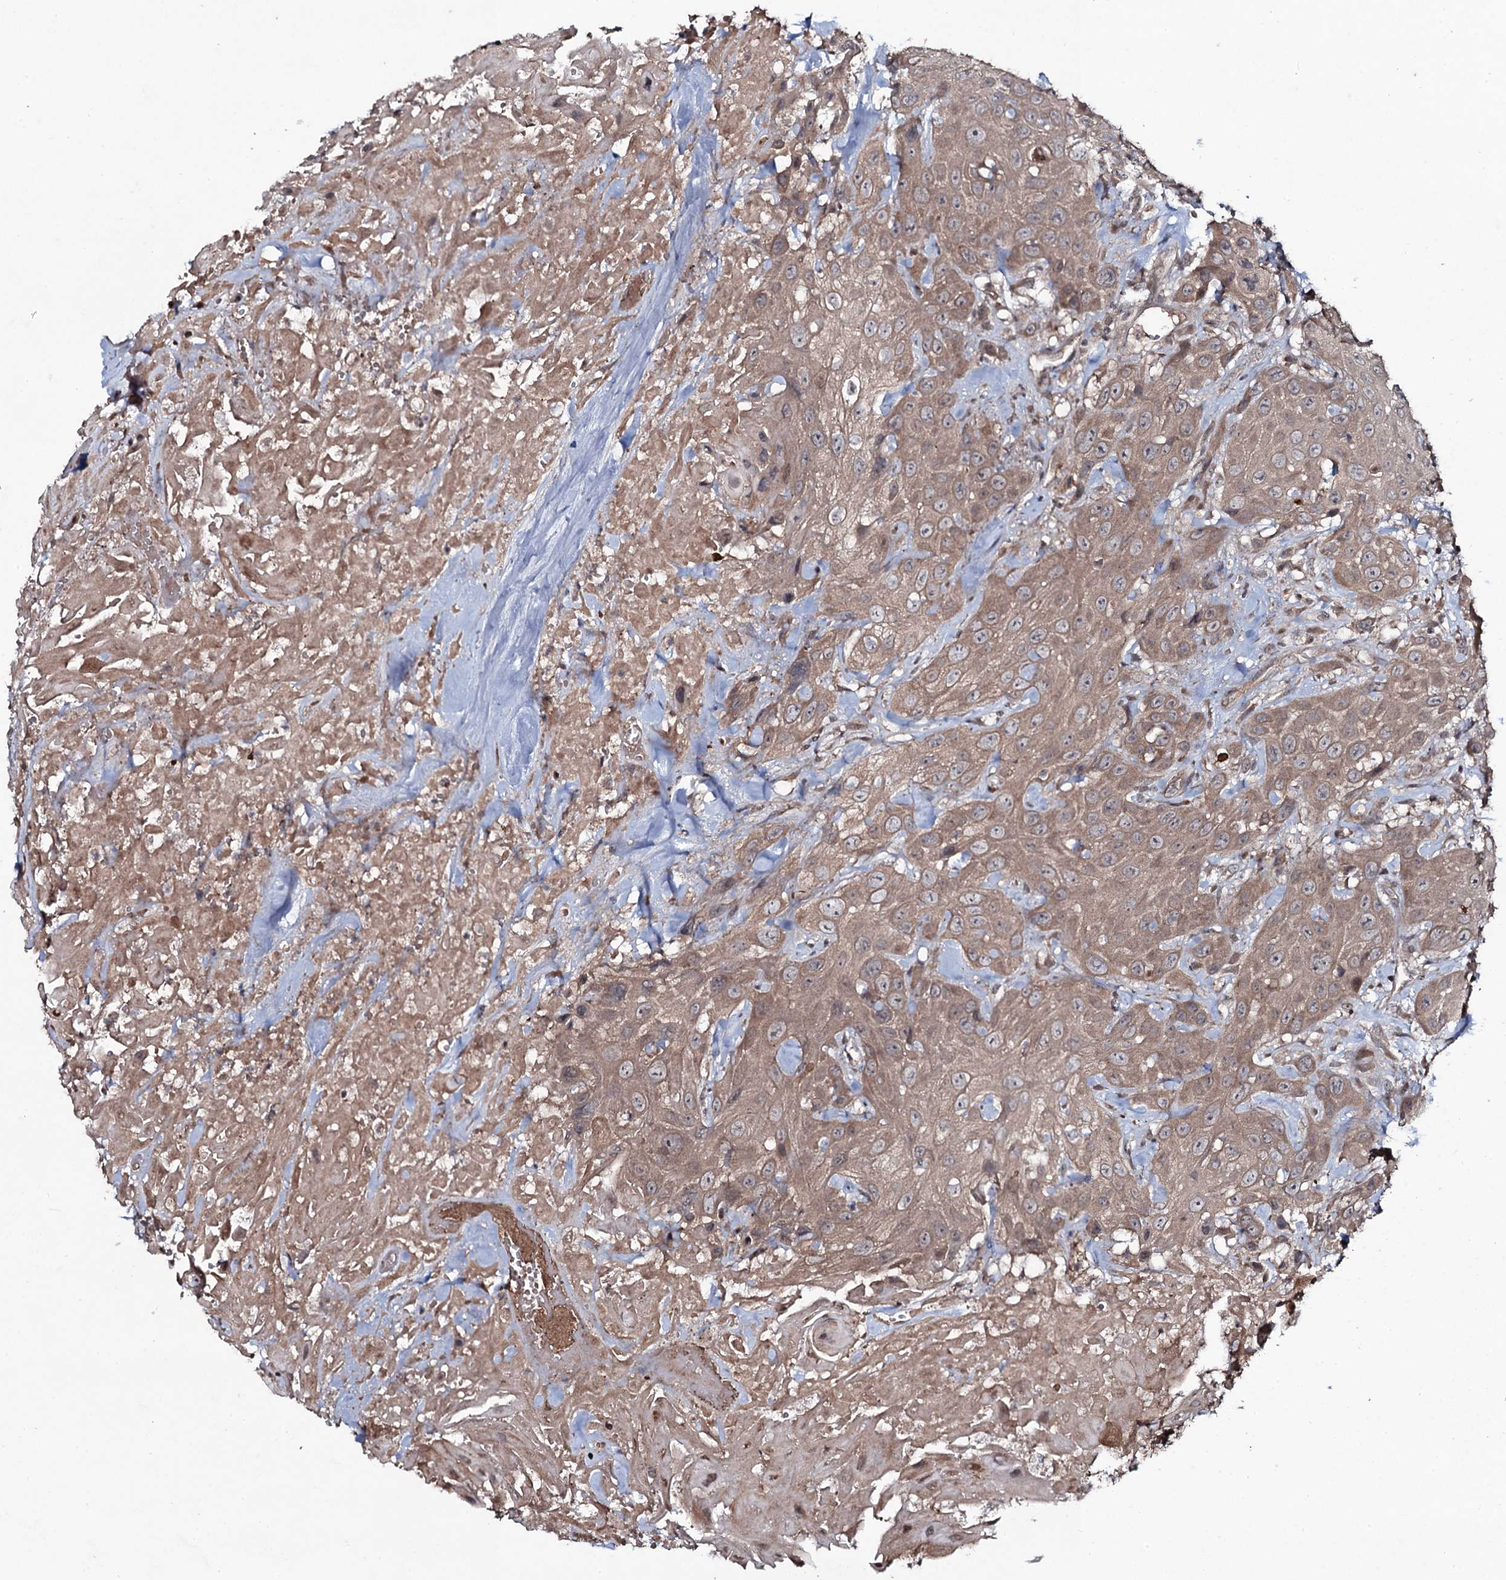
{"staining": {"intensity": "moderate", "quantity": ">75%", "location": "cytoplasmic/membranous"}, "tissue": "head and neck cancer", "cell_type": "Tumor cells", "image_type": "cancer", "snomed": [{"axis": "morphology", "description": "Squamous cell carcinoma, NOS"}, {"axis": "topography", "description": "Head-Neck"}], "caption": "This histopathology image demonstrates head and neck squamous cell carcinoma stained with immunohistochemistry to label a protein in brown. The cytoplasmic/membranous of tumor cells show moderate positivity for the protein. Nuclei are counter-stained blue.", "gene": "SNAP23", "patient": {"sex": "male", "age": 81}}